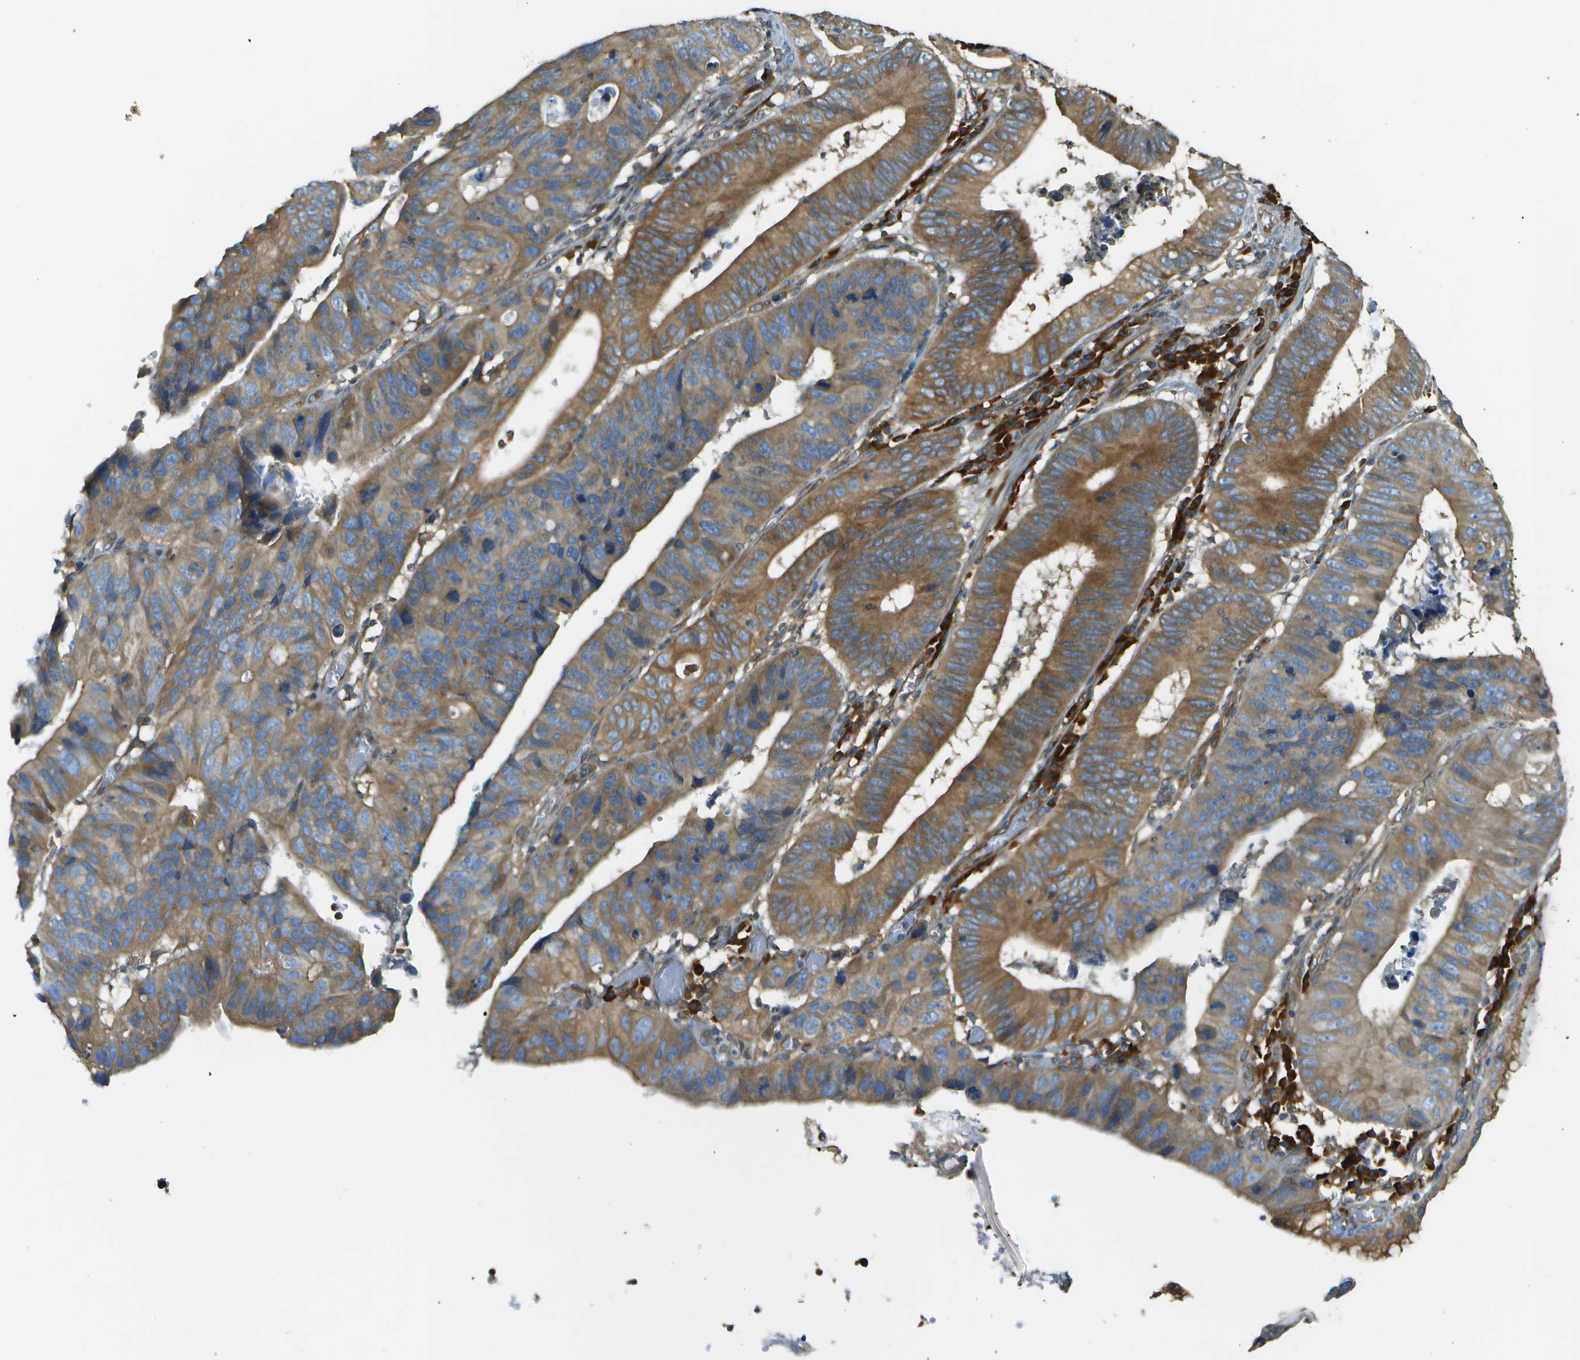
{"staining": {"intensity": "strong", "quantity": ">75%", "location": "cytoplasmic/membranous"}, "tissue": "stomach cancer", "cell_type": "Tumor cells", "image_type": "cancer", "snomed": [{"axis": "morphology", "description": "Adenocarcinoma, NOS"}, {"axis": "topography", "description": "Stomach"}], "caption": "A high-resolution micrograph shows immunohistochemistry staining of adenocarcinoma (stomach), which displays strong cytoplasmic/membranous staining in about >75% of tumor cells.", "gene": "DNAJB11", "patient": {"sex": "male", "age": 59}}